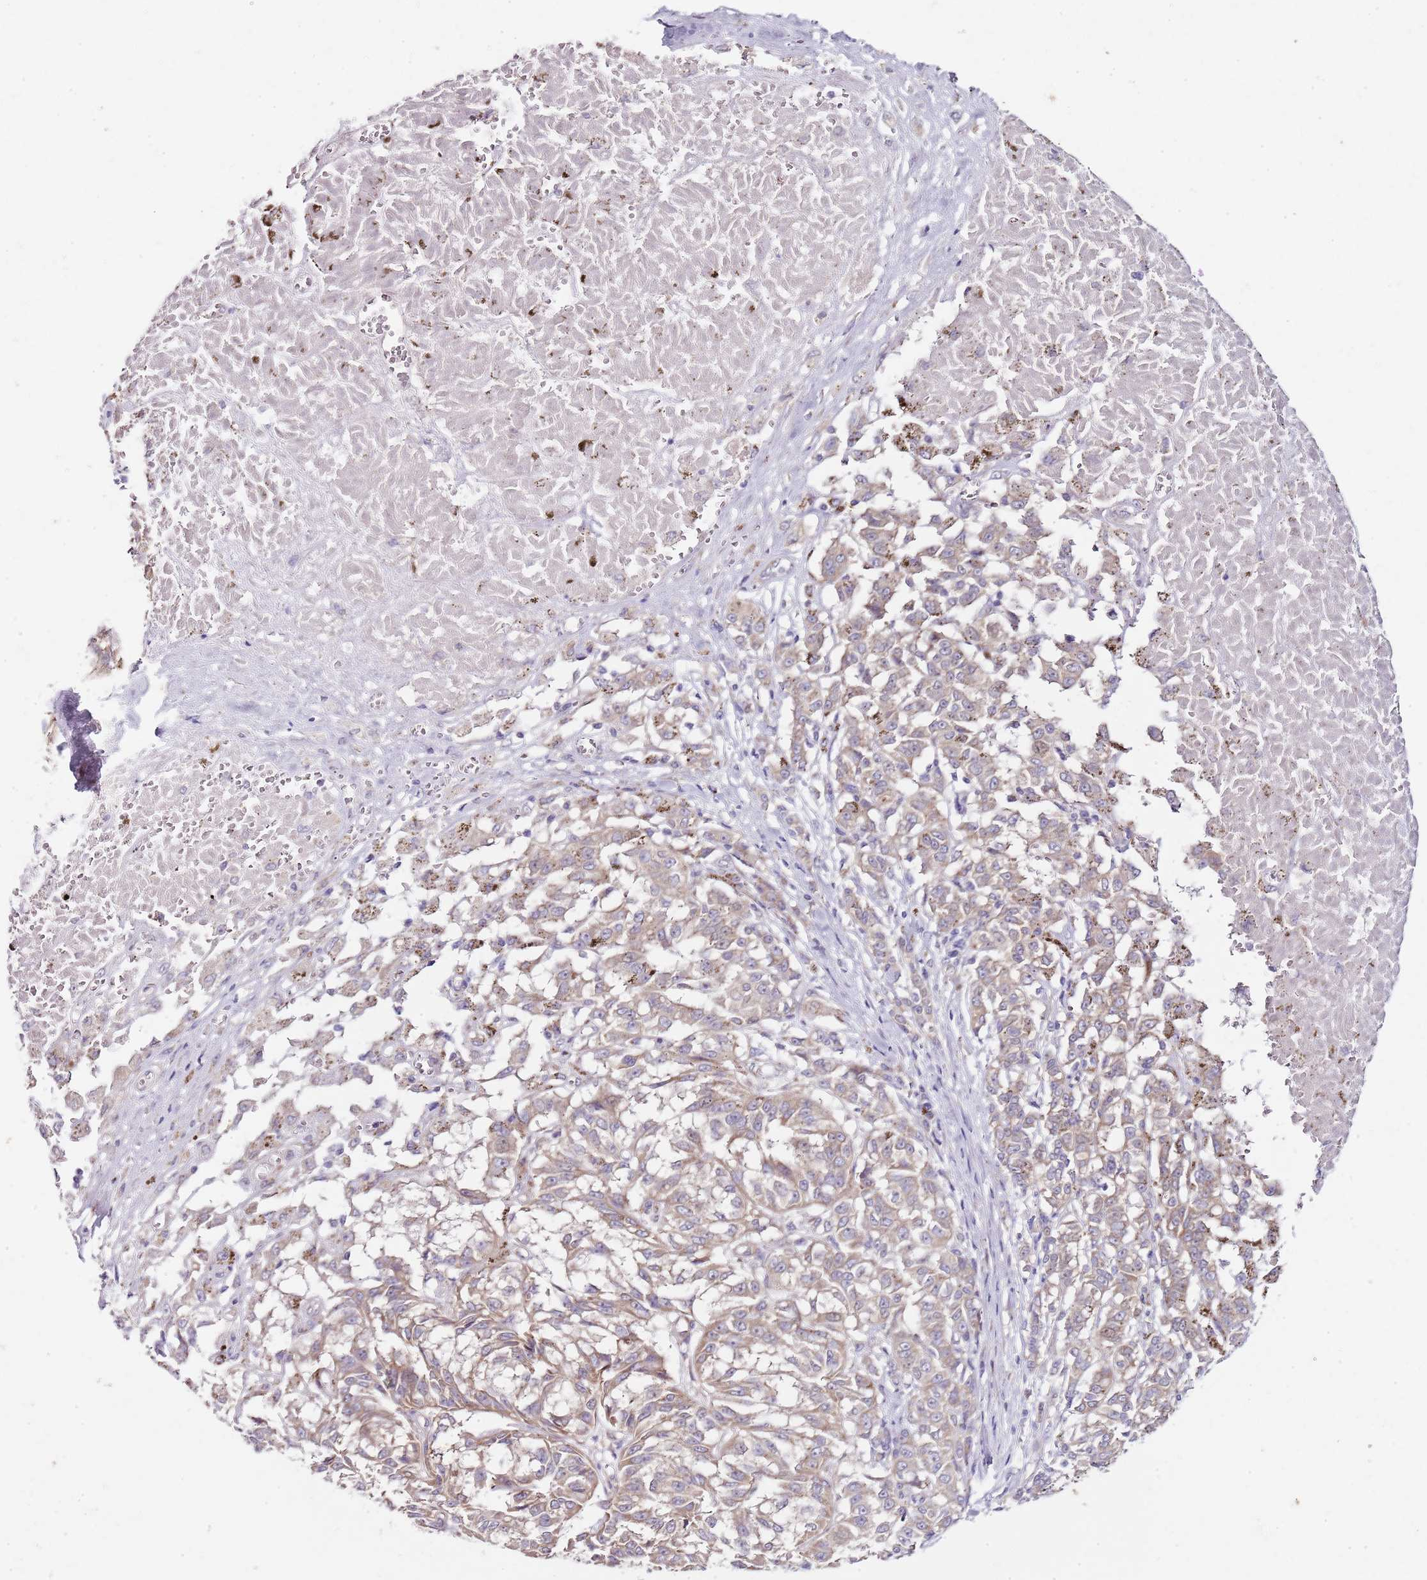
{"staining": {"intensity": "weak", "quantity": "25%-75%", "location": "cytoplasmic/membranous"}, "tissue": "melanoma", "cell_type": "Tumor cells", "image_type": "cancer", "snomed": [{"axis": "morphology", "description": "Malignant melanoma, NOS"}, {"axis": "topography", "description": "Skin"}], "caption": "Approximately 25%-75% of tumor cells in melanoma show weak cytoplasmic/membranous protein expression as visualized by brown immunohistochemical staining.", "gene": "TBC1D9", "patient": {"sex": "female", "age": 72}}